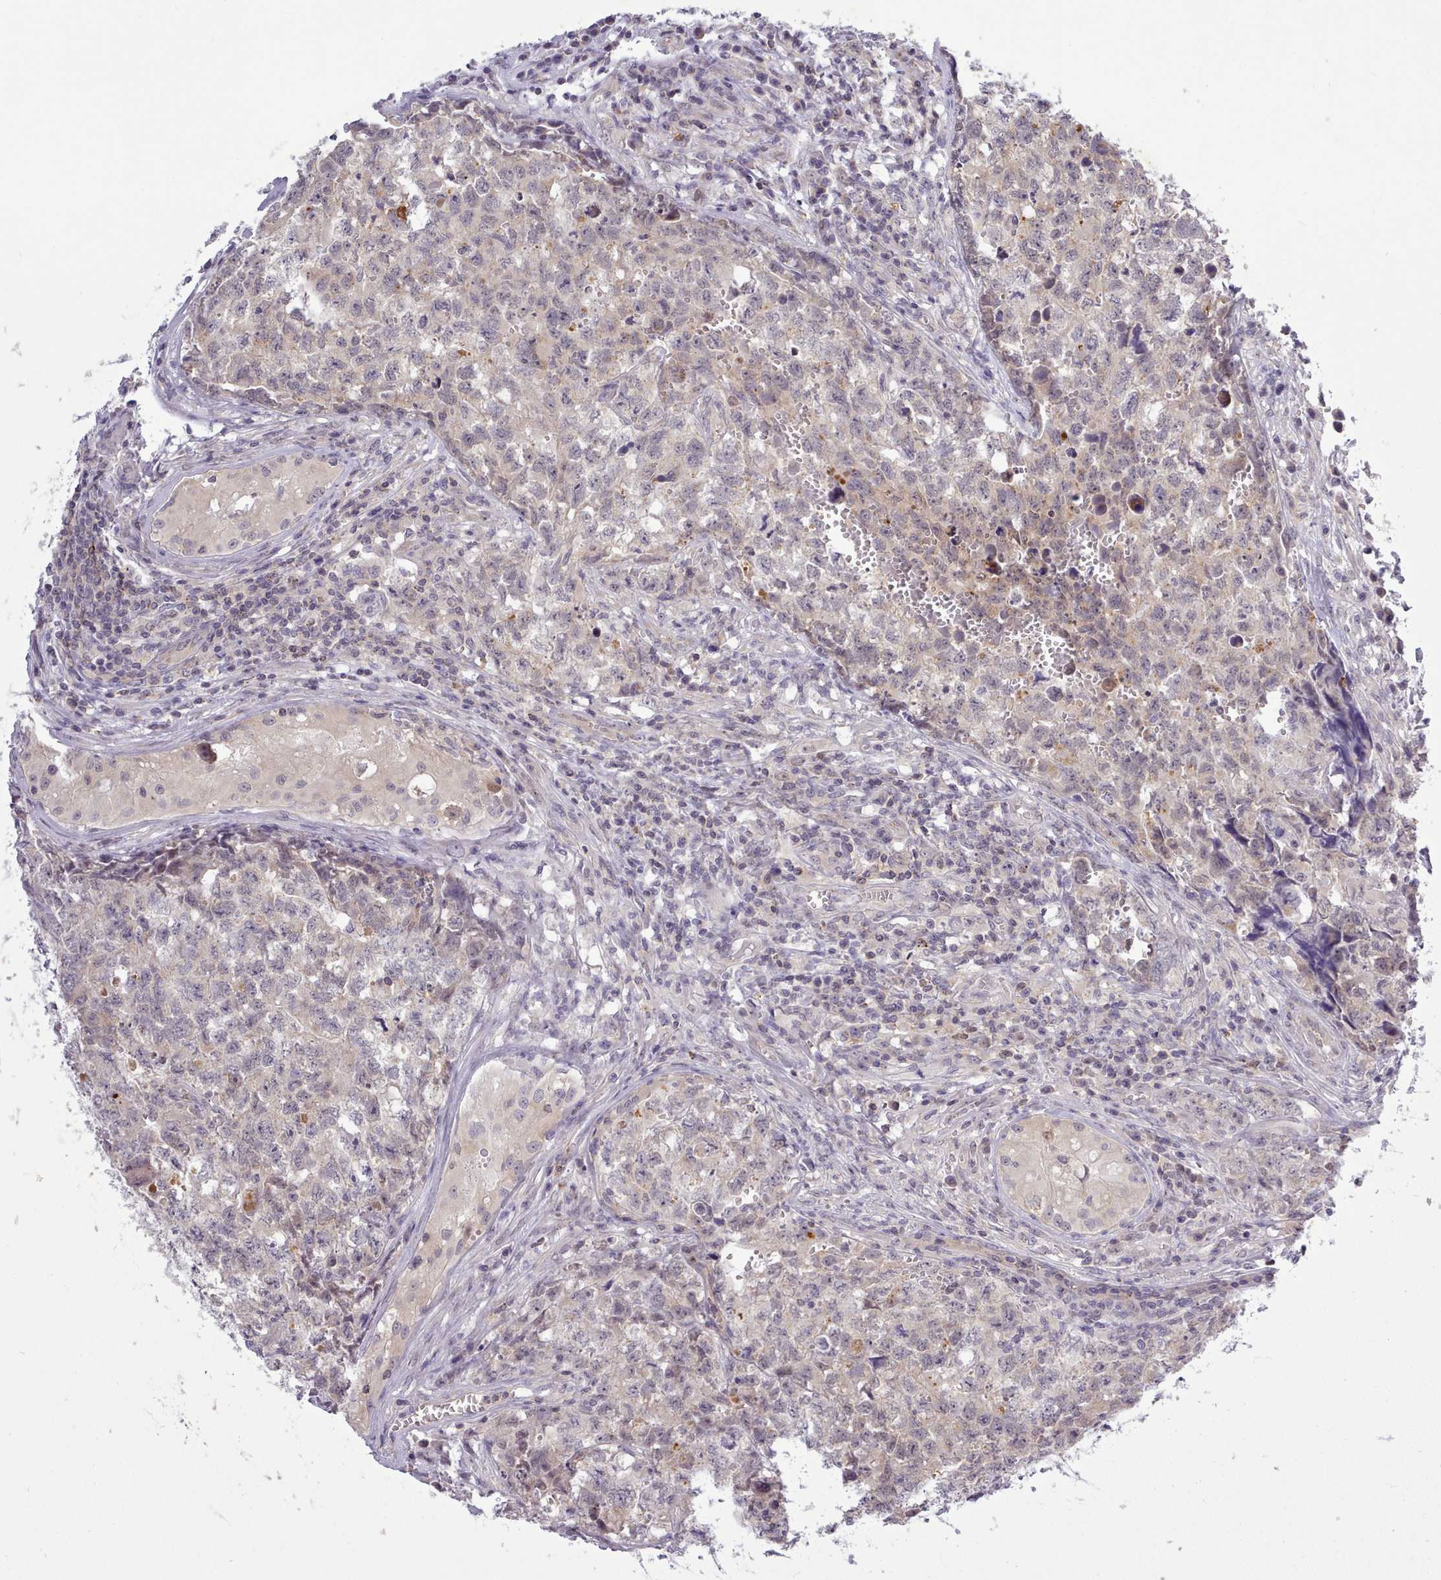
{"staining": {"intensity": "negative", "quantity": "none", "location": "none"}, "tissue": "testis cancer", "cell_type": "Tumor cells", "image_type": "cancer", "snomed": [{"axis": "morphology", "description": "Carcinoma, Embryonal, NOS"}, {"axis": "topography", "description": "Testis"}], "caption": "Testis cancer stained for a protein using immunohistochemistry (IHC) demonstrates no staining tumor cells.", "gene": "ARL17A", "patient": {"sex": "male", "age": 31}}